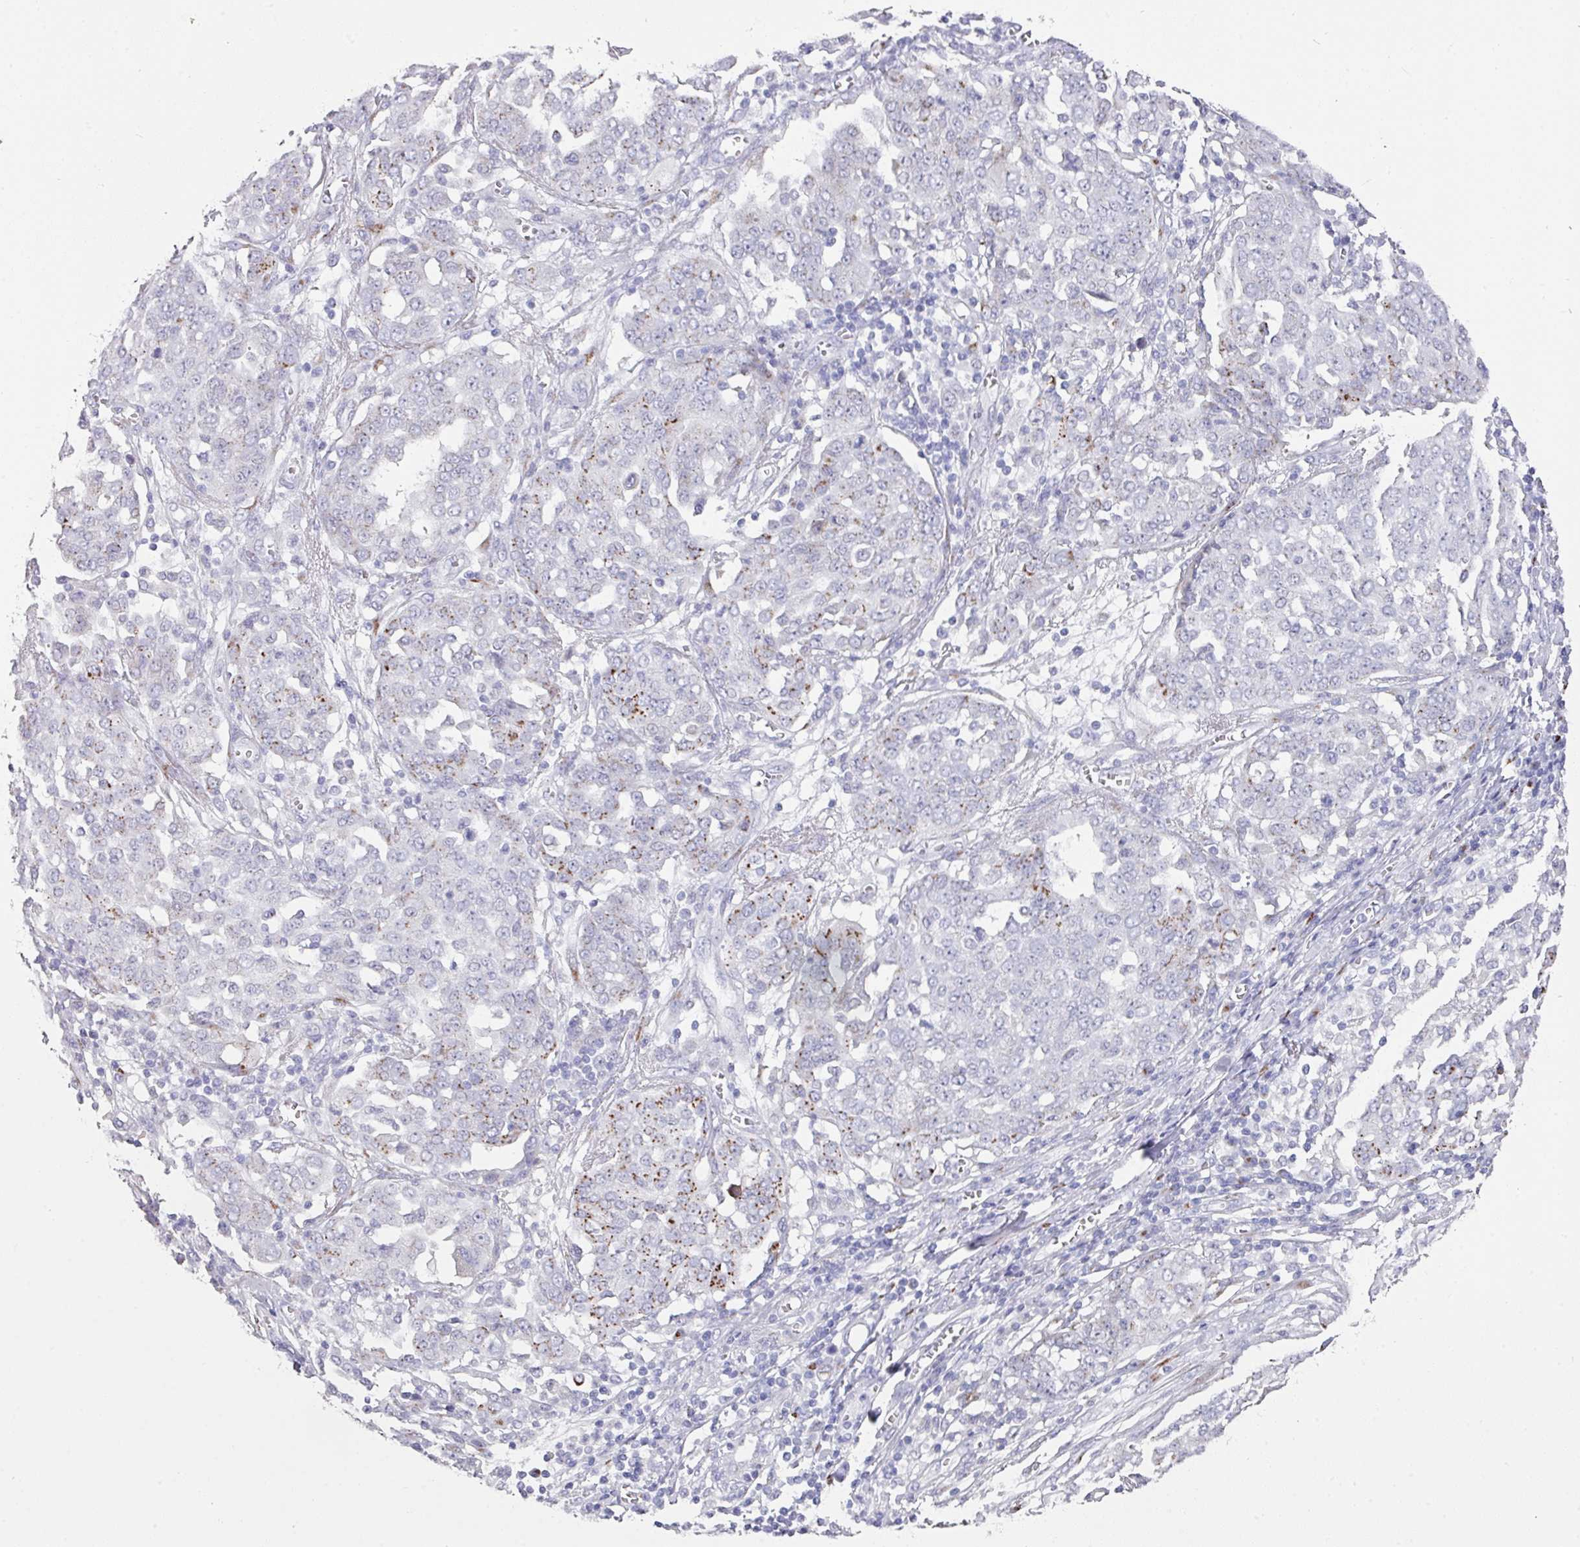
{"staining": {"intensity": "moderate", "quantity": "<25%", "location": "cytoplasmic/membranous"}, "tissue": "ovarian cancer", "cell_type": "Tumor cells", "image_type": "cancer", "snomed": [{"axis": "morphology", "description": "Cystadenocarcinoma, serous, NOS"}, {"axis": "topography", "description": "Soft tissue"}, {"axis": "topography", "description": "Ovary"}], "caption": "This micrograph exhibits IHC staining of human ovarian cancer (serous cystadenocarcinoma), with low moderate cytoplasmic/membranous expression in about <25% of tumor cells.", "gene": "VKORC1L1", "patient": {"sex": "female", "age": 57}}